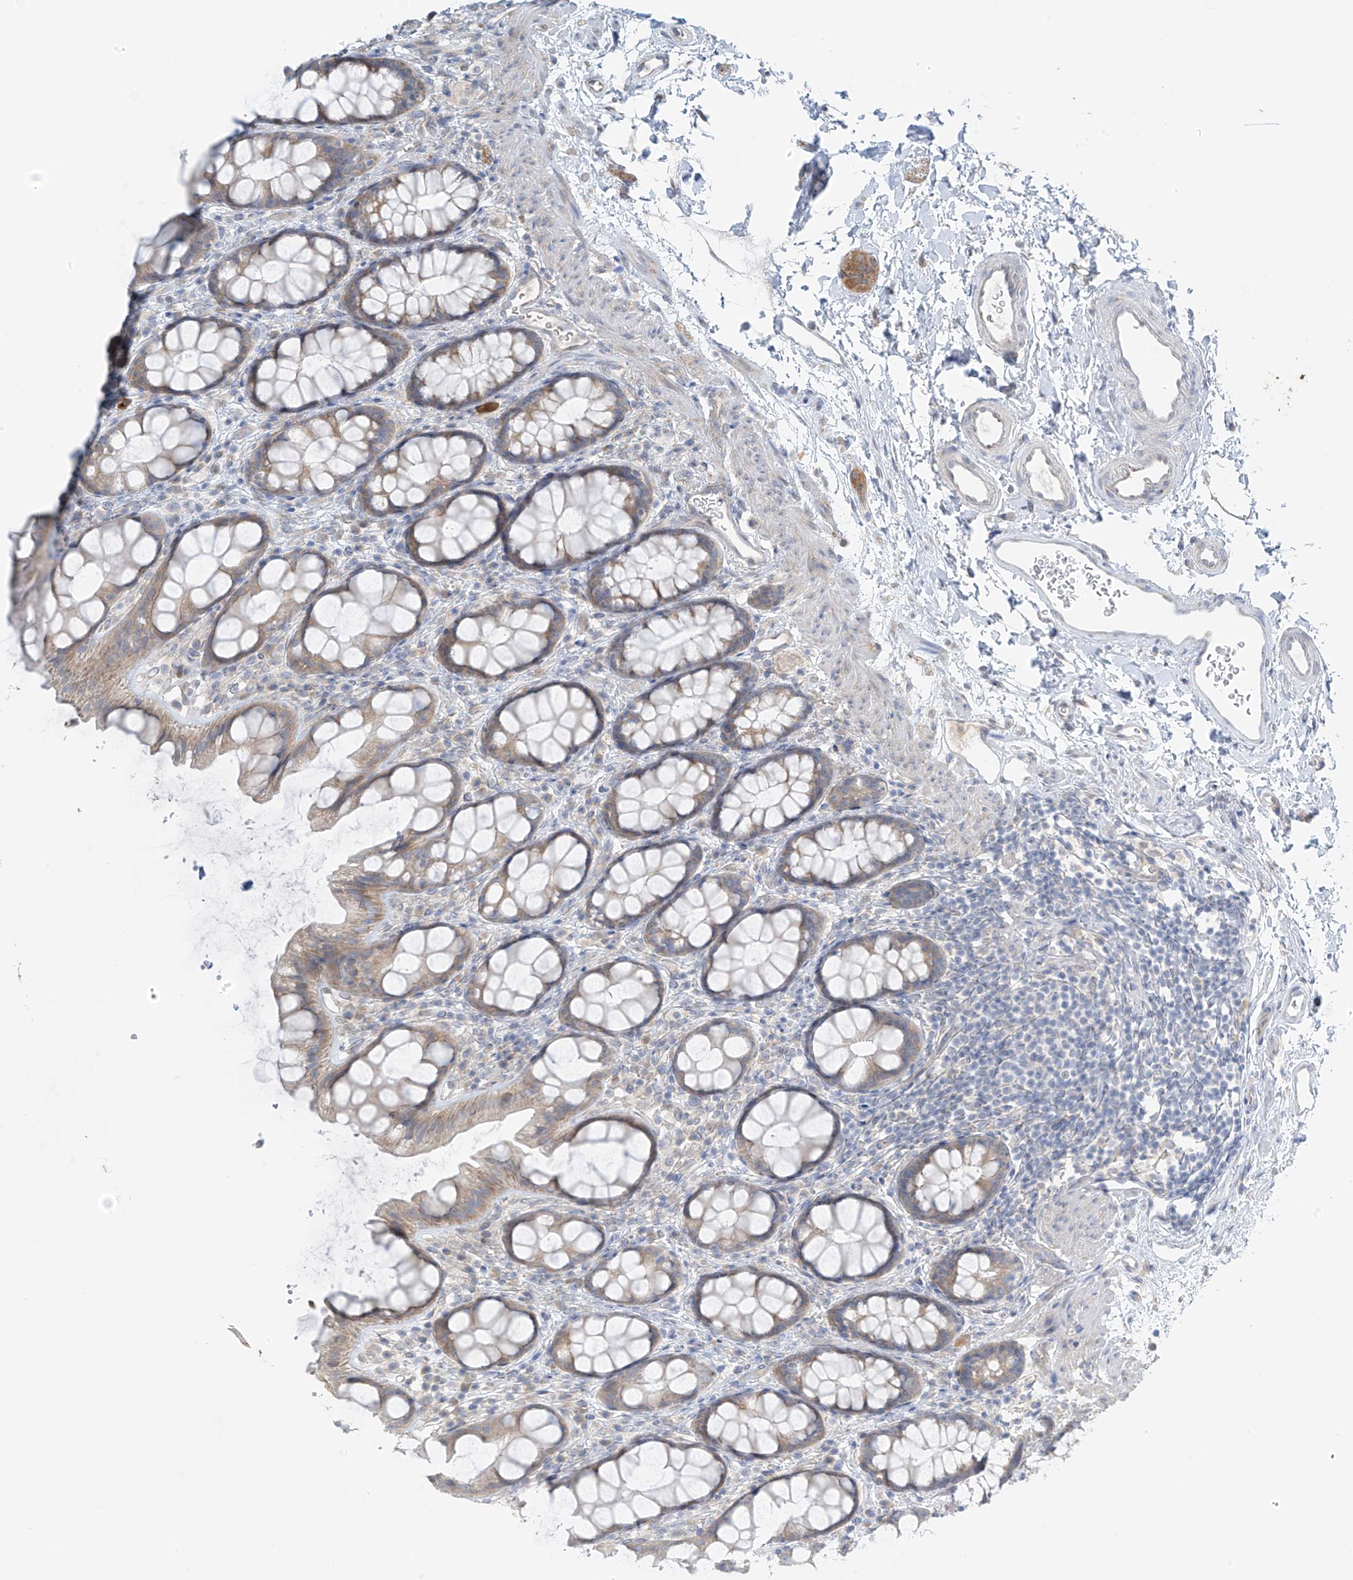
{"staining": {"intensity": "moderate", "quantity": "<25%", "location": "cytoplasmic/membranous"}, "tissue": "rectum", "cell_type": "Glandular cells", "image_type": "normal", "snomed": [{"axis": "morphology", "description": "Normal tissue, NOS"}, {"axis": "topography", "description": "Rectum"}], "caption": "Rectum stained with IHC demonstrates moderate cytoplasmic/membranous positivity in about <25% of glandular cells. Immunohistochemistry stains the protein in brown and the nuclei are stained blue.", "gene": "NALCN", "patient": {"sex": "female", "age": 65}}